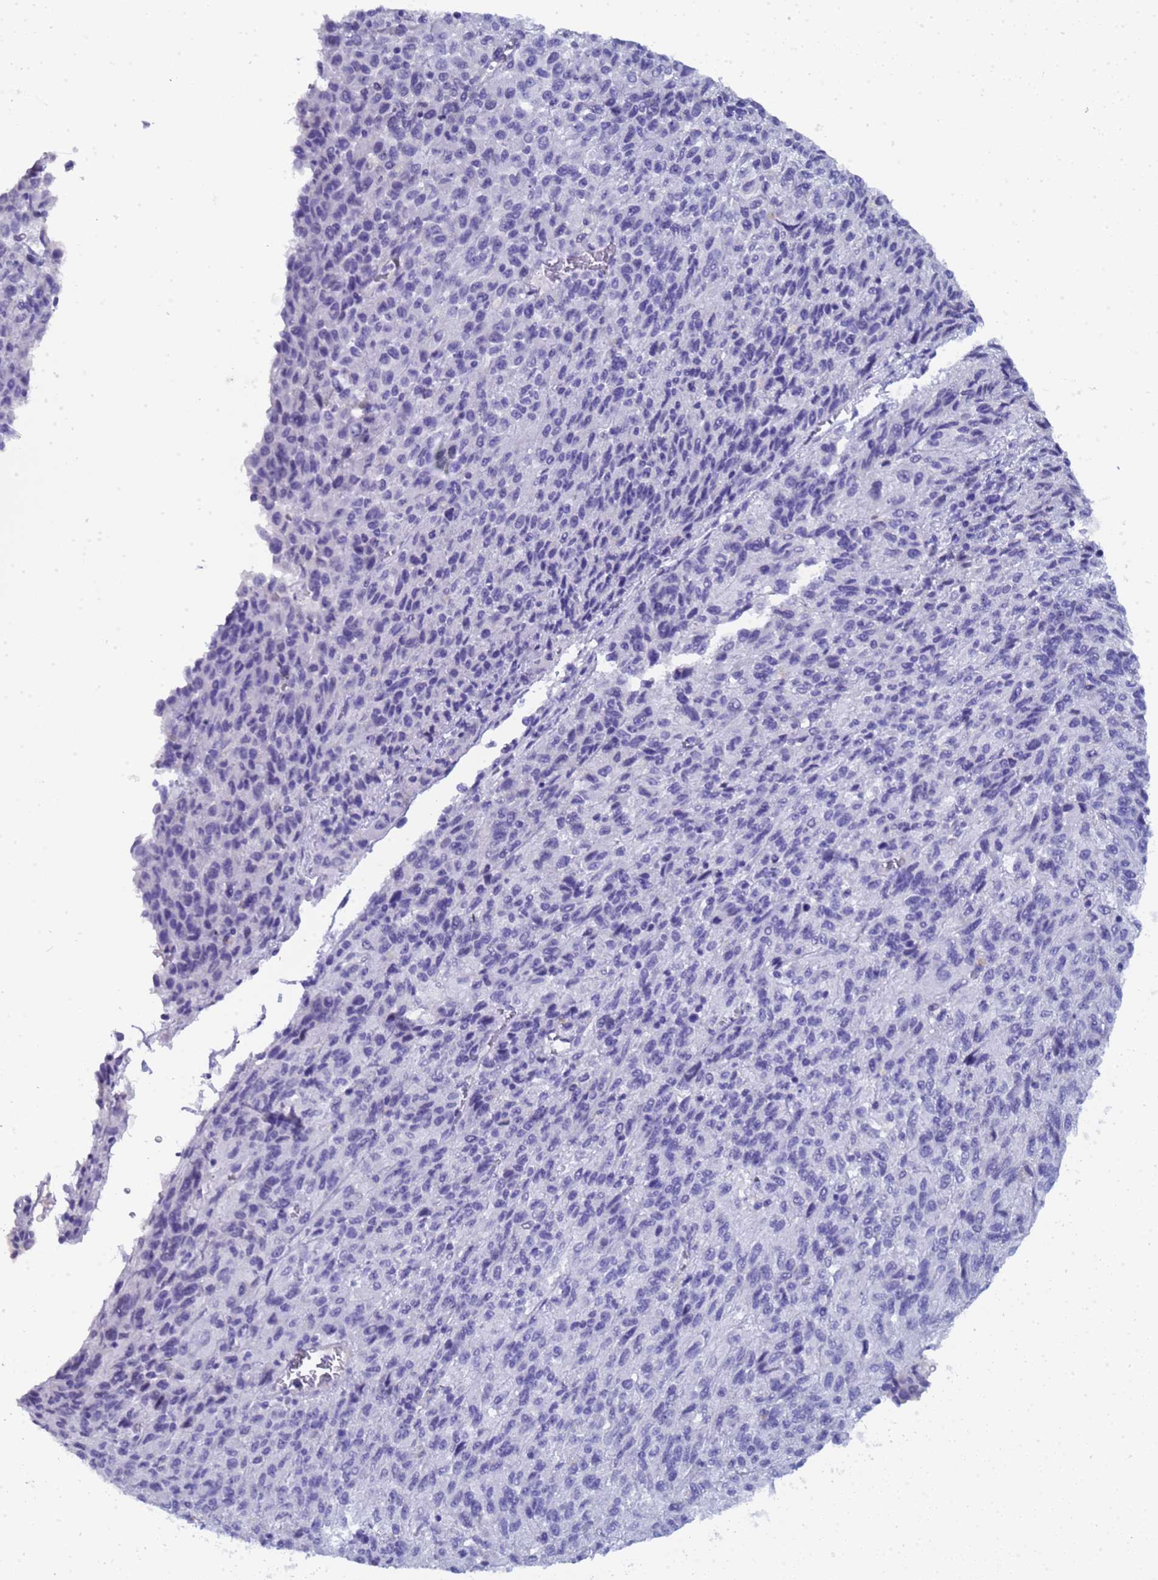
{"staining": {"intensity": "negative", "quantity": "none", "location": "none"}, "tissue": "melanoma", "cell_type": "Tumor cells", "image_type": "cancer", "snomed": [{"axis": "morphology", "description": "Malignant melanoma, Metastatic site"}, {"axis": "topography", "description": "Lung"}], "caption": "An IHC micrograph of melanoma is shown. There is no staining in tumor cells of melanoma. (Immunohistochemistry (ihc), brightfield microscopy, high magnification).", "gene": "CTRC", "patient": {"sex": "male", "age": 64}}